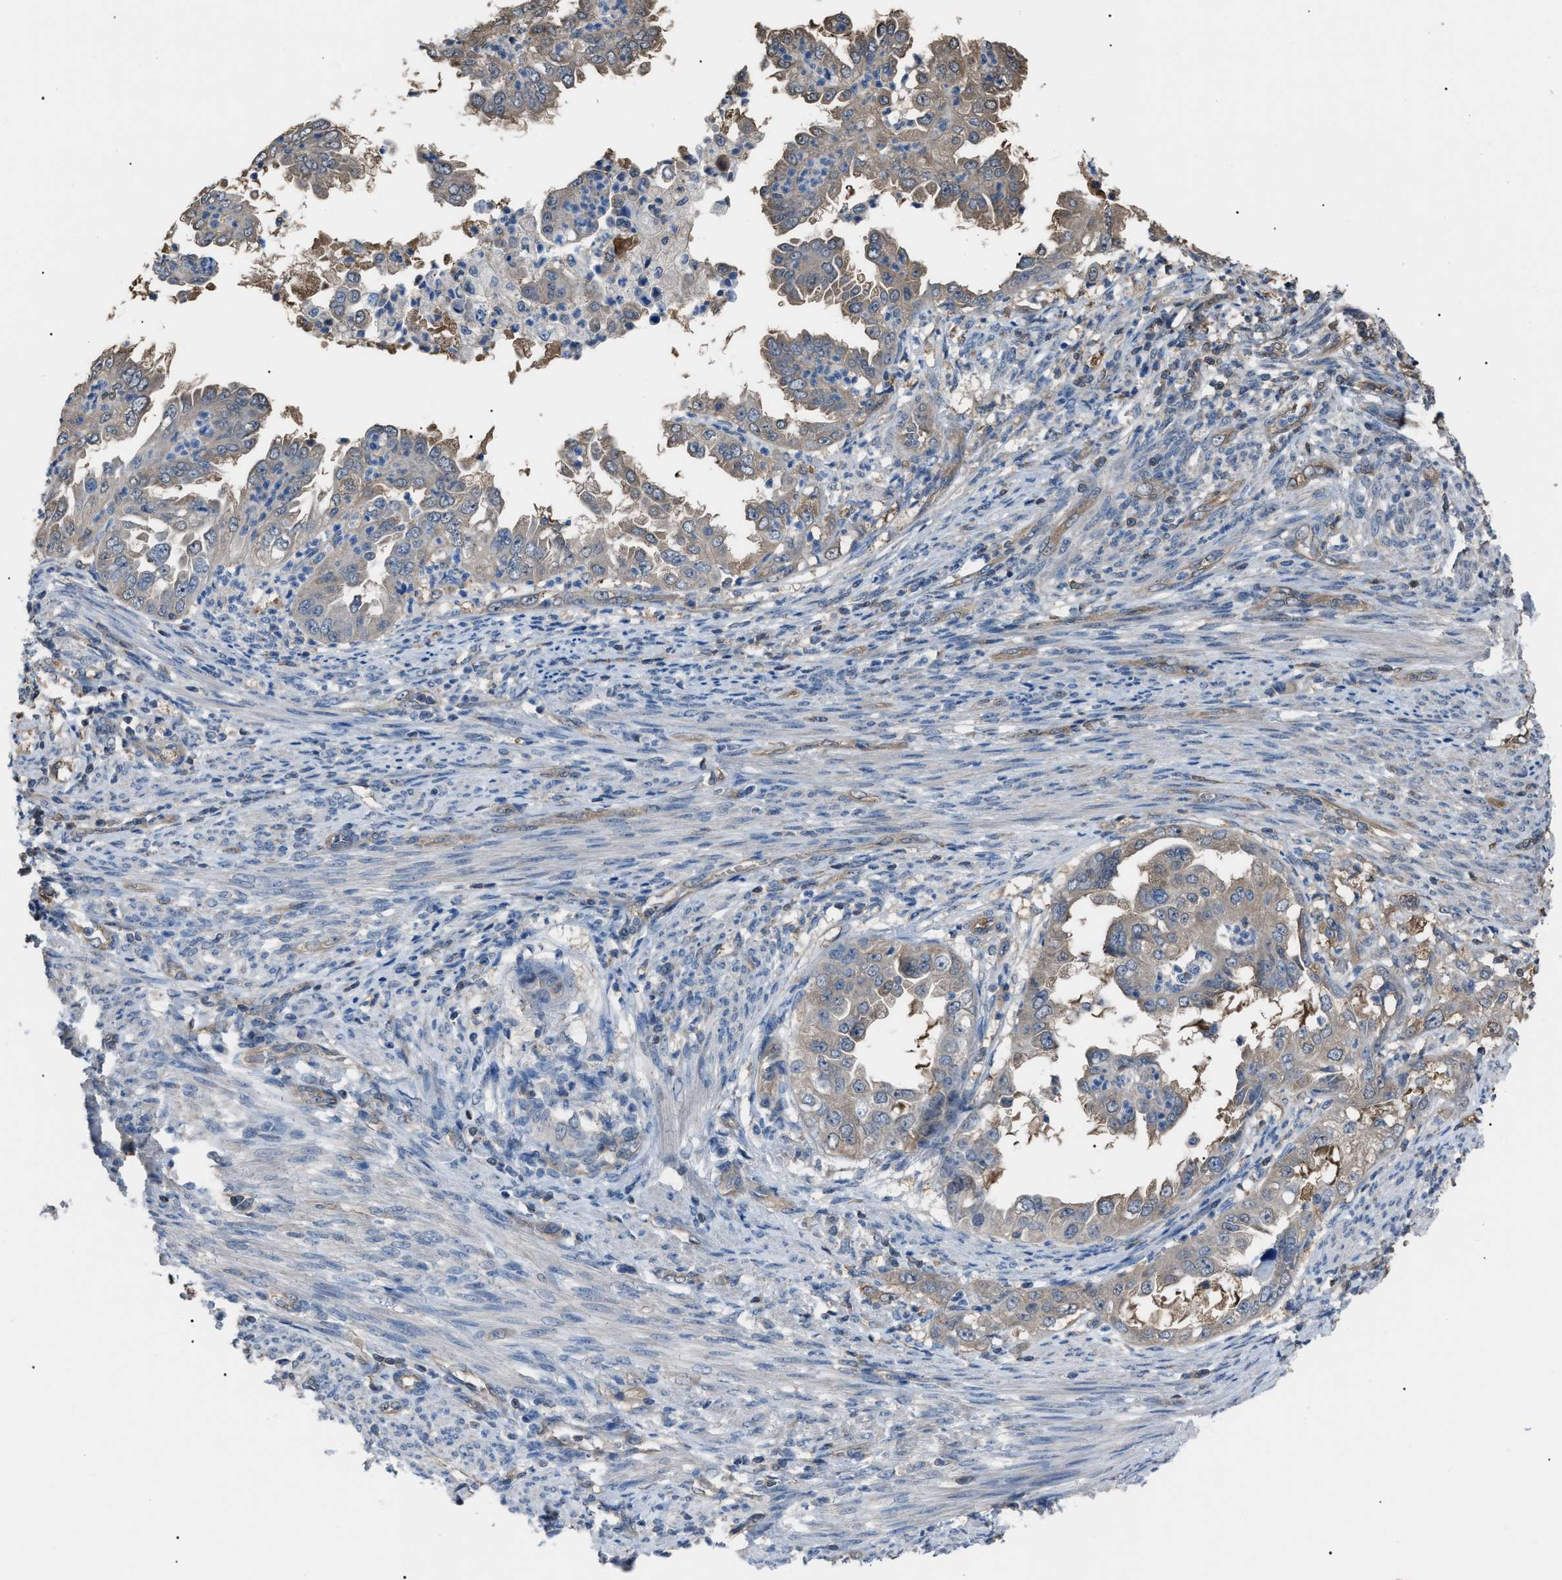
{"staining": {"intensity": "negative", "quantity": "none", "location": "none"}, "tissue": "endometrial cancer", "cell_type": "Tumor cells", "image_type": "cancer", "snomed": [{"axis": "morphology", "description": "Adenocarcinoma, NOS"}, {"axis": "topography", "description": "Endometrium"}], "caption": "Immunohistochemical staining of endometrial cancer (adenocarcinoma) demonstrates no significant expression in tumor cells.", "gene": "PDCD5", "patient": {"sex": "female", "age": 85}}